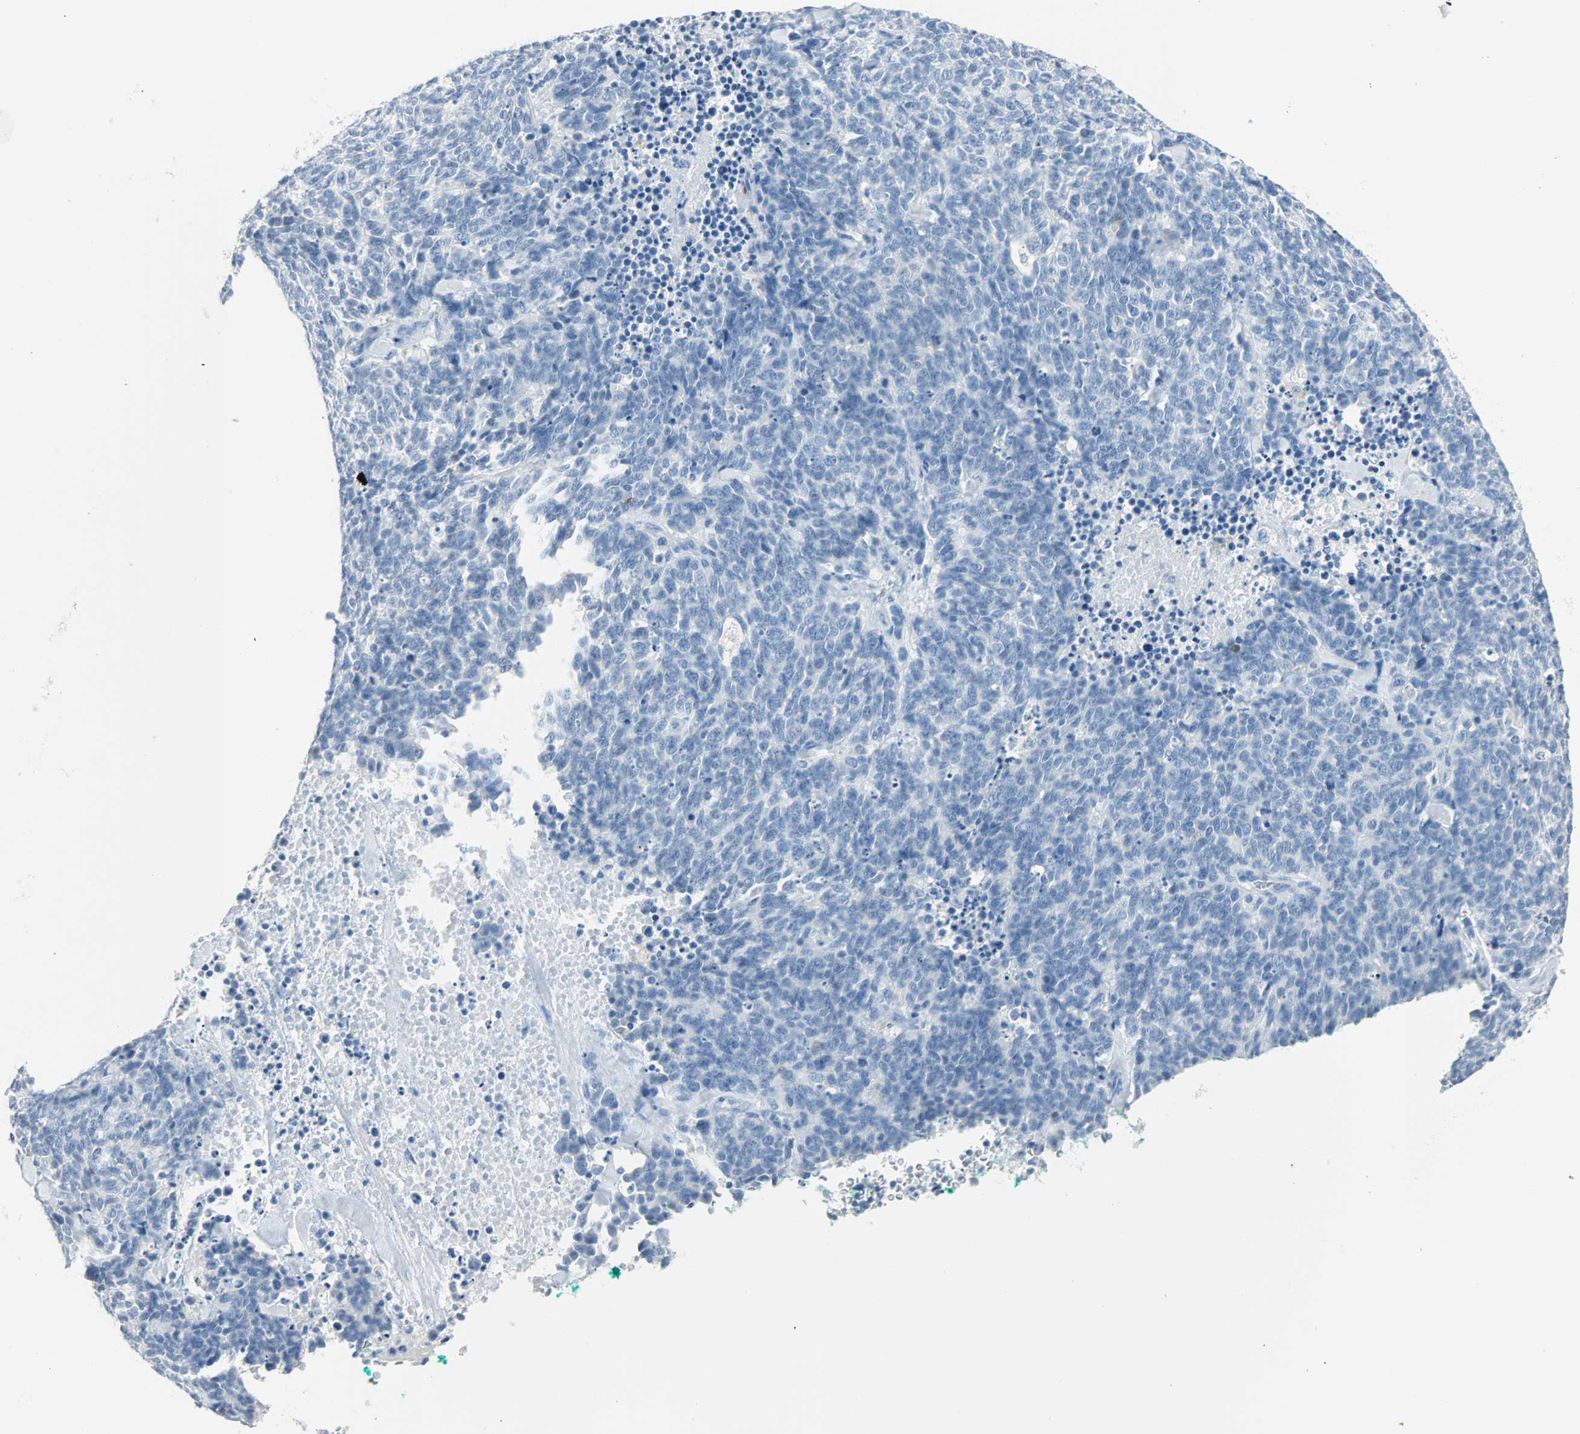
{"staining": {"intensity": "negative", "quantity": "none", "location": "none"}, "tissue": "lung cancer", "cell_type": "Tumor cells", "image_type": "cancer", "snomed": [{"axis": "morphology", "description": "Neoplasm, malignant, NOS"}, {"axis": "topography", "description": "Lung"}], "caption": "Lung neoplasm (malignant) stained for a protein using immunohistochemistry demonstrates no positivity tumor cells.", "gene": "PTPN6", "patient": {"sex": "female", "age": 58}}